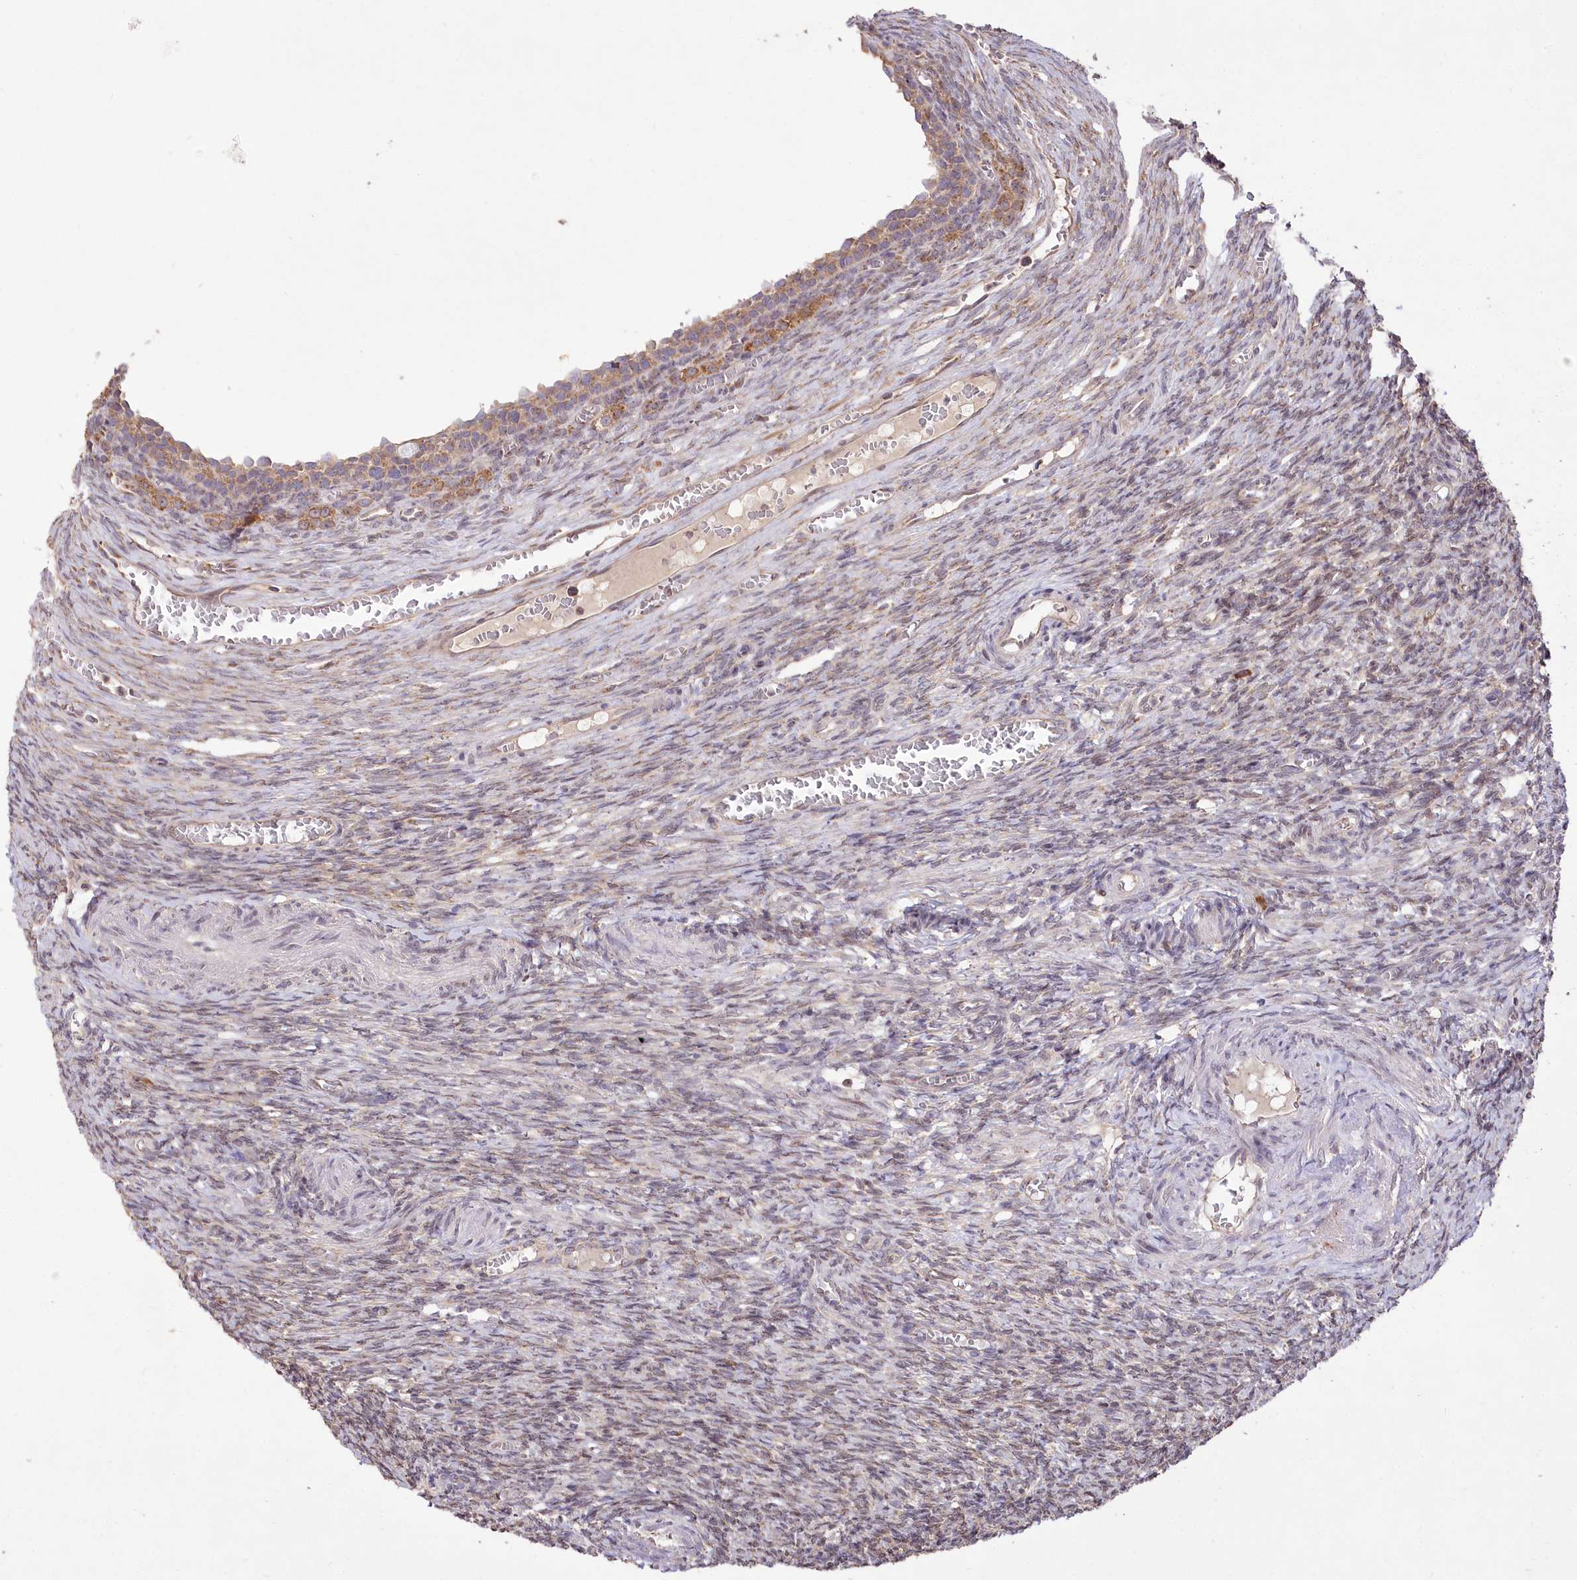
{"staining": {"intensity": "weak", "quantity": ">75%", "location": "cytoplasmic/membranous"}, "tissue": "ovary", "cell_type": "Ovarian stroma cells", "image_type": "normal", "snomed": [{"axis": "morphology", "description": "Normal tissue, NOS"}, {"axis": "topography", "description": "Ovary"}], "caption": "Immunohistochemistry (IHC) (DAB (3,3'-diaminobenzidine)) staining of benign ovary exhibits weak cytoplasmic/membranous protein positivity in about >75% of ovarian stroma cells.", "gene": "STT3B", "patient": {"sex": "female", "age": 27}}